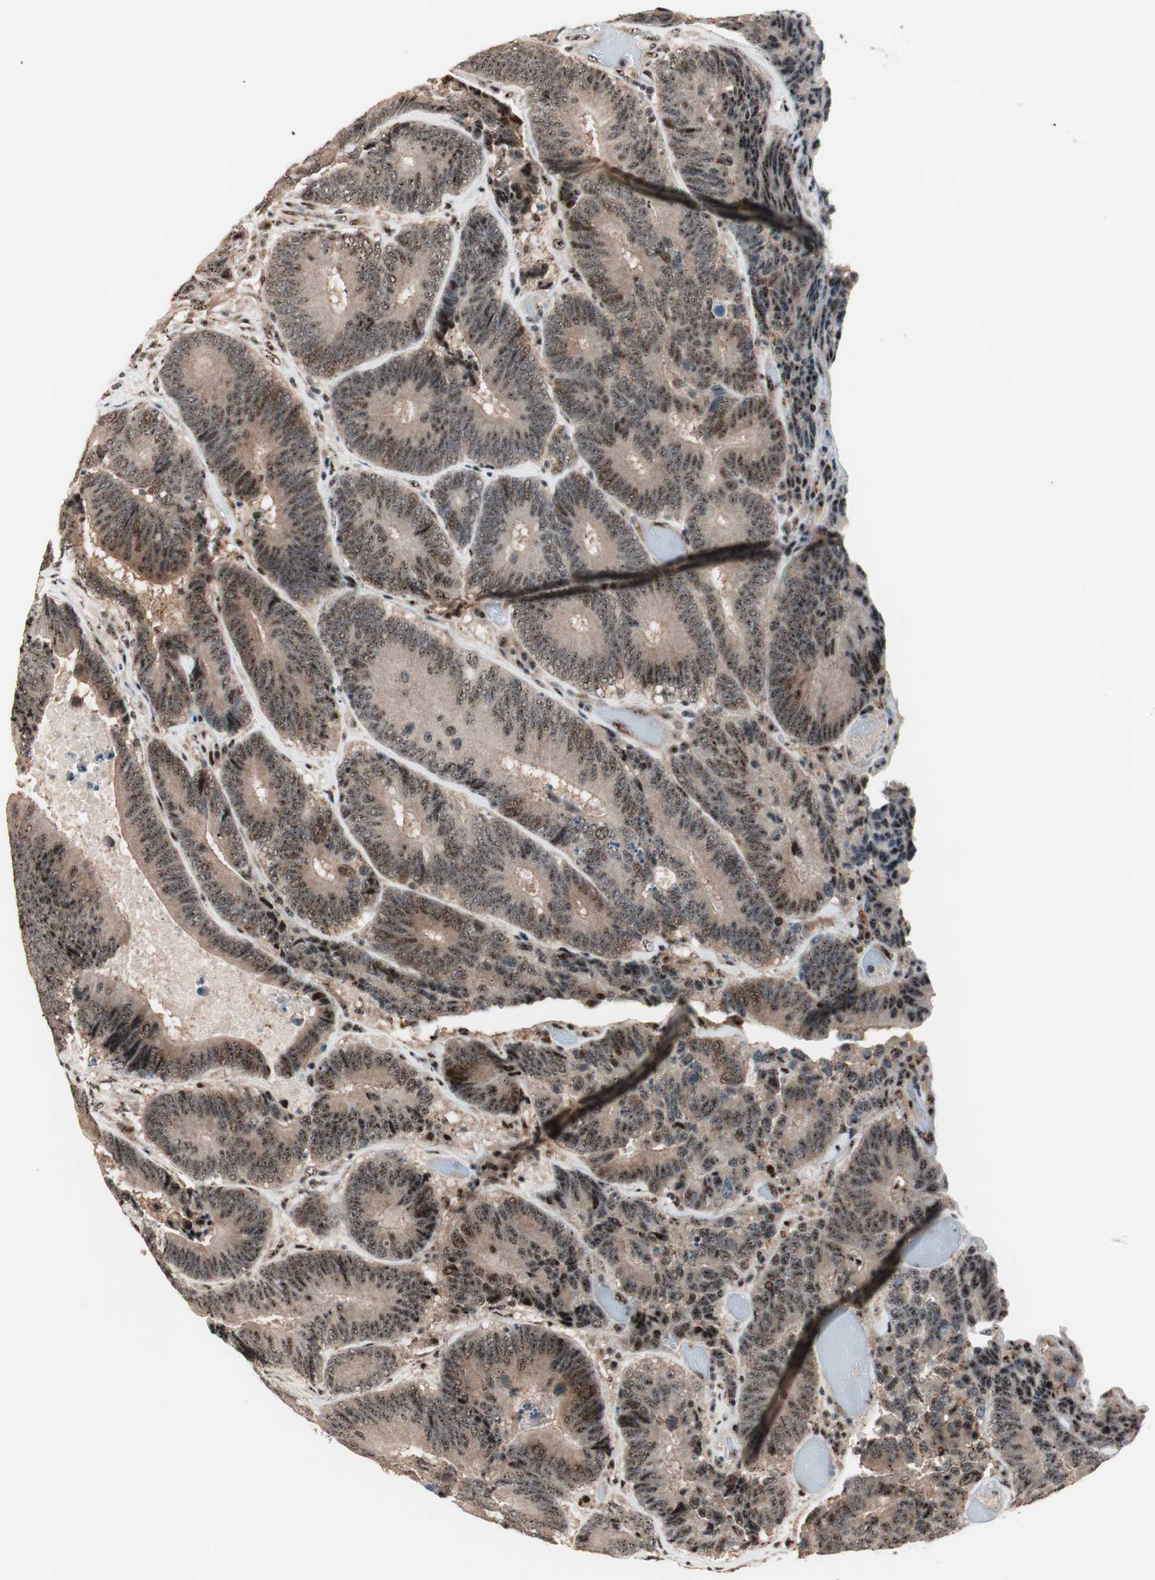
{"staining": {"intensity": "strong", "quantity": "25%-75%", "location": "cytoplasmic/membranous,nuclear"}, "tissue": "colorectal cancer", "cell_type": "Tumor cells", "image_type": "cancer", "snomed": [{"axis": "morphology", "description": "Adenocarcinoma, NOS"}, {"axis": "topography", "description": "Colon"}], "caption": "Immunohistochemical staining of colorectal cancer reveals high levels of strong cytoplasmic/membranous and nuclear staining in about 25%-75% of tumor cells.", "gene": "NR5A2", "patient": {"sex": "female", "age": 78}}